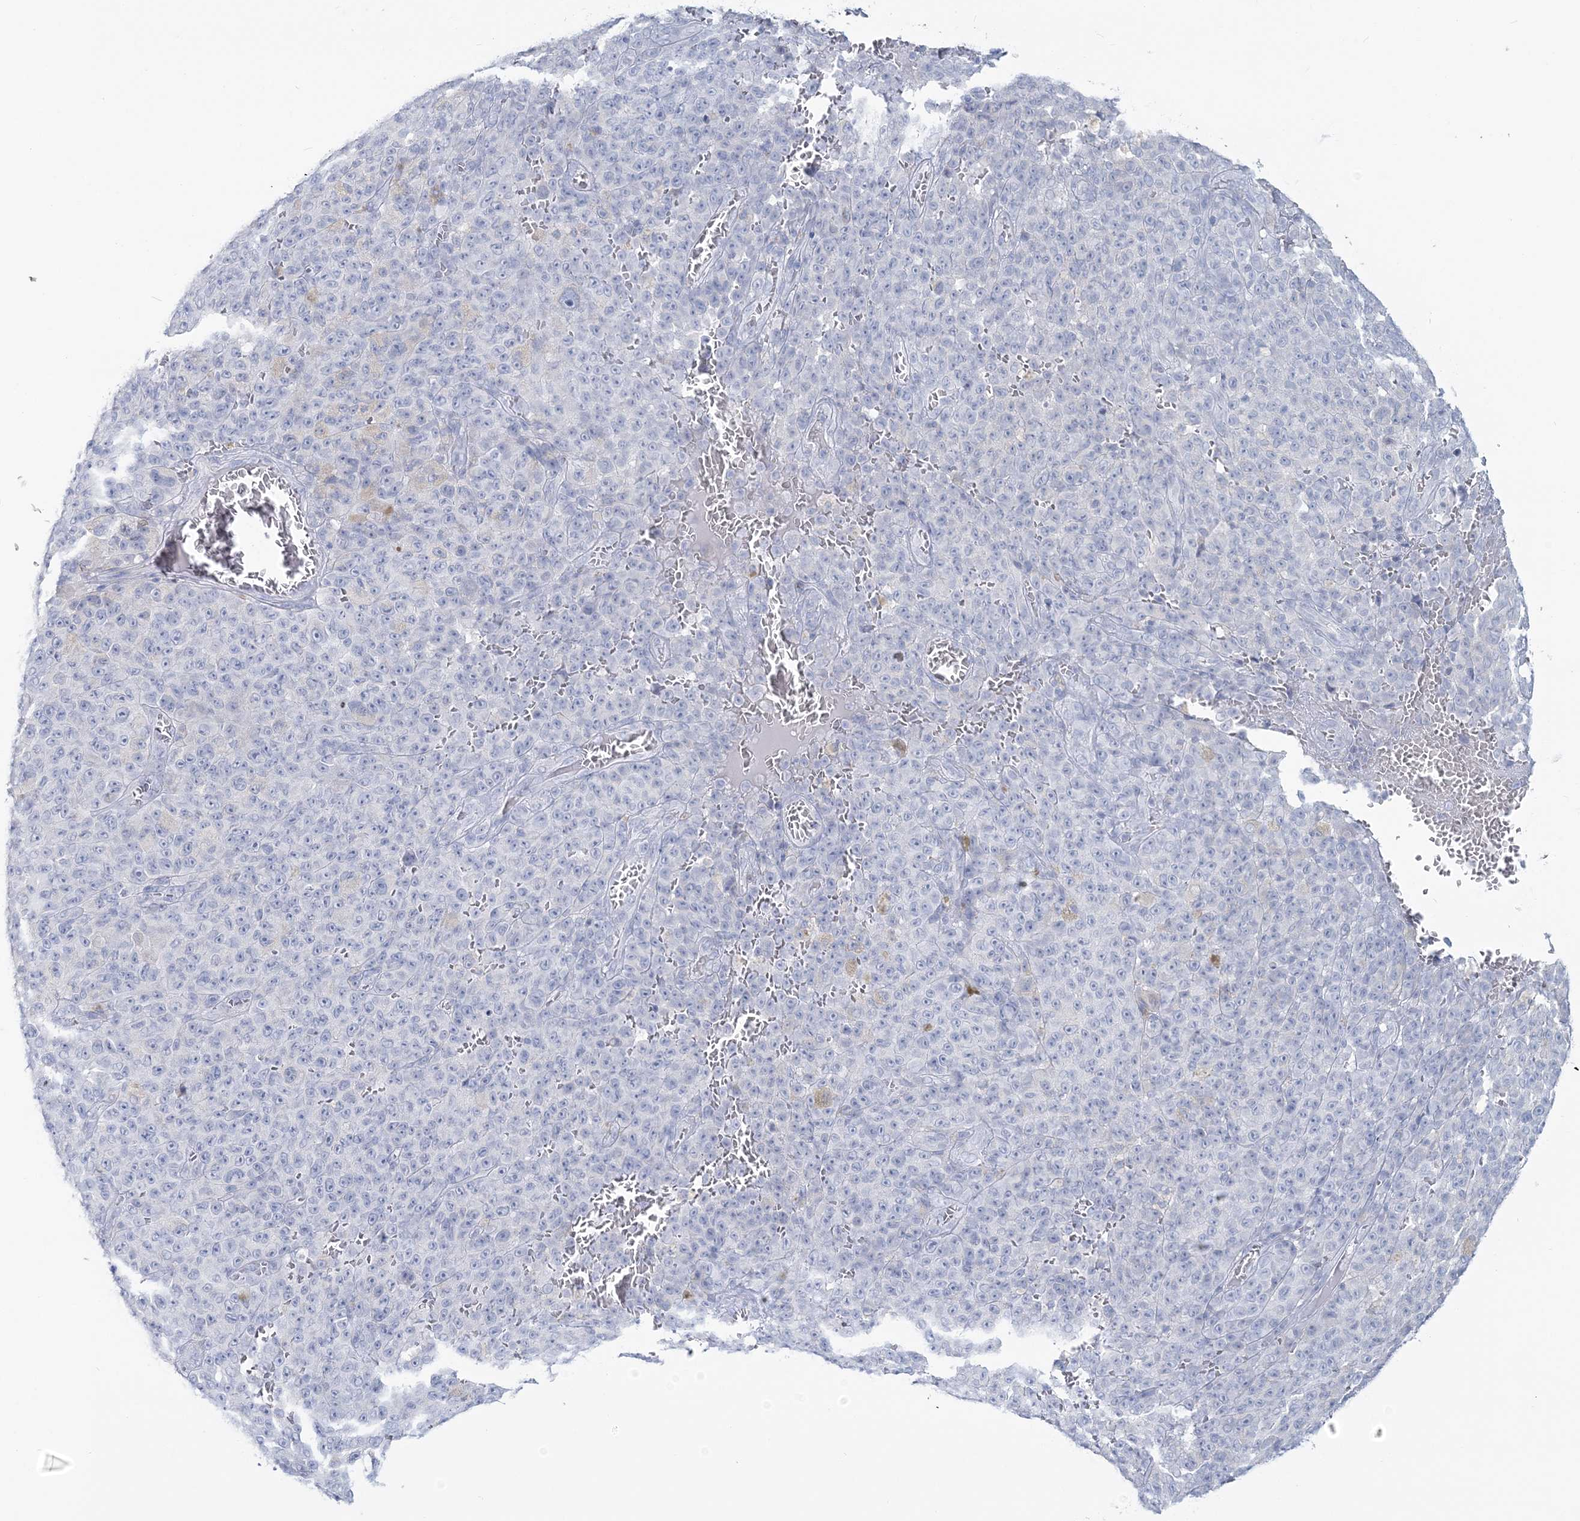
{"staining": {"intensity": "negative", "quantity": "none", "location": "none"}, "tissue": "melanoma", "cell_type": "Tumor cells", "image_type": "cancer", "snomed": [{"axis": "morphology", "description": "Malignant melanoma, NOS"}, {"axis": "topography", "description": "Skin"}], "caption": "Tumor cells show no significant expression in malignant melanoma.", "gene": "CYP3A4", "patient": {"sex": "female", "age": 82}}